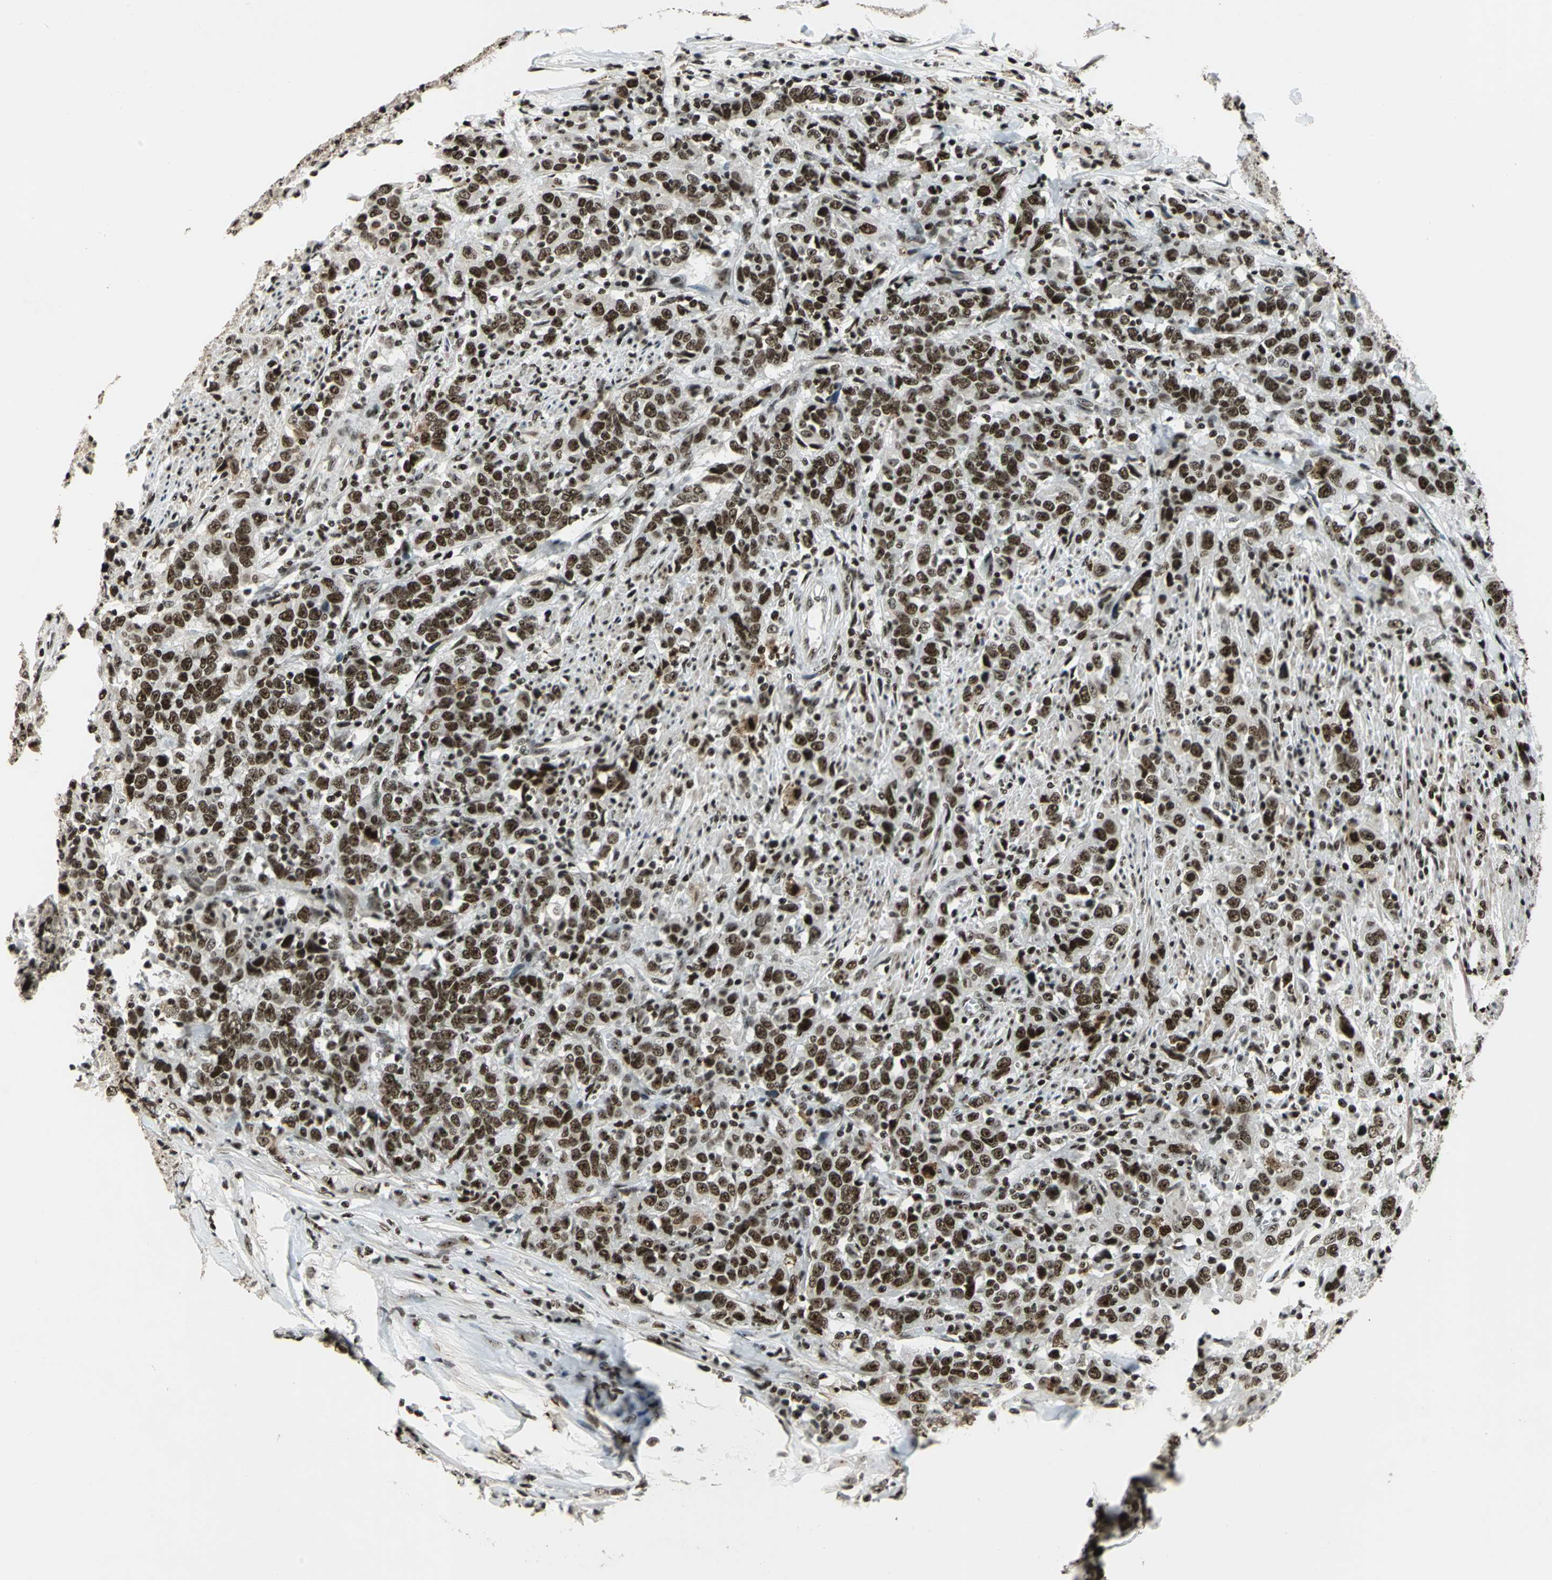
{"staining": {"intensity": "strong", "quantity": ">75%", "location": "nuclear"}, "tissue": "urothelial cancer", "cell_type": "Tumor cells", "image_type": "cancer", "snomed": [{"axis": "morphology", "description": "Urothelial carcinoma, High grade"}, {"axis": "topography", "description": "Urinary bladder"}], "caption": "The histopathology image displays a brown stain indicating the presence of a protein in the nuclear of tumor cells in urothelial carcinoma (high-grade). The staining was performed using DAB (3,3'-diaminobenzidine) to visualize the protein expression in brown, while the nuclei were stained in blue with hematoxylin (Magnification: 20x).", "gene": "UBTF", "patient": {"sex": "male", "age": 61}}